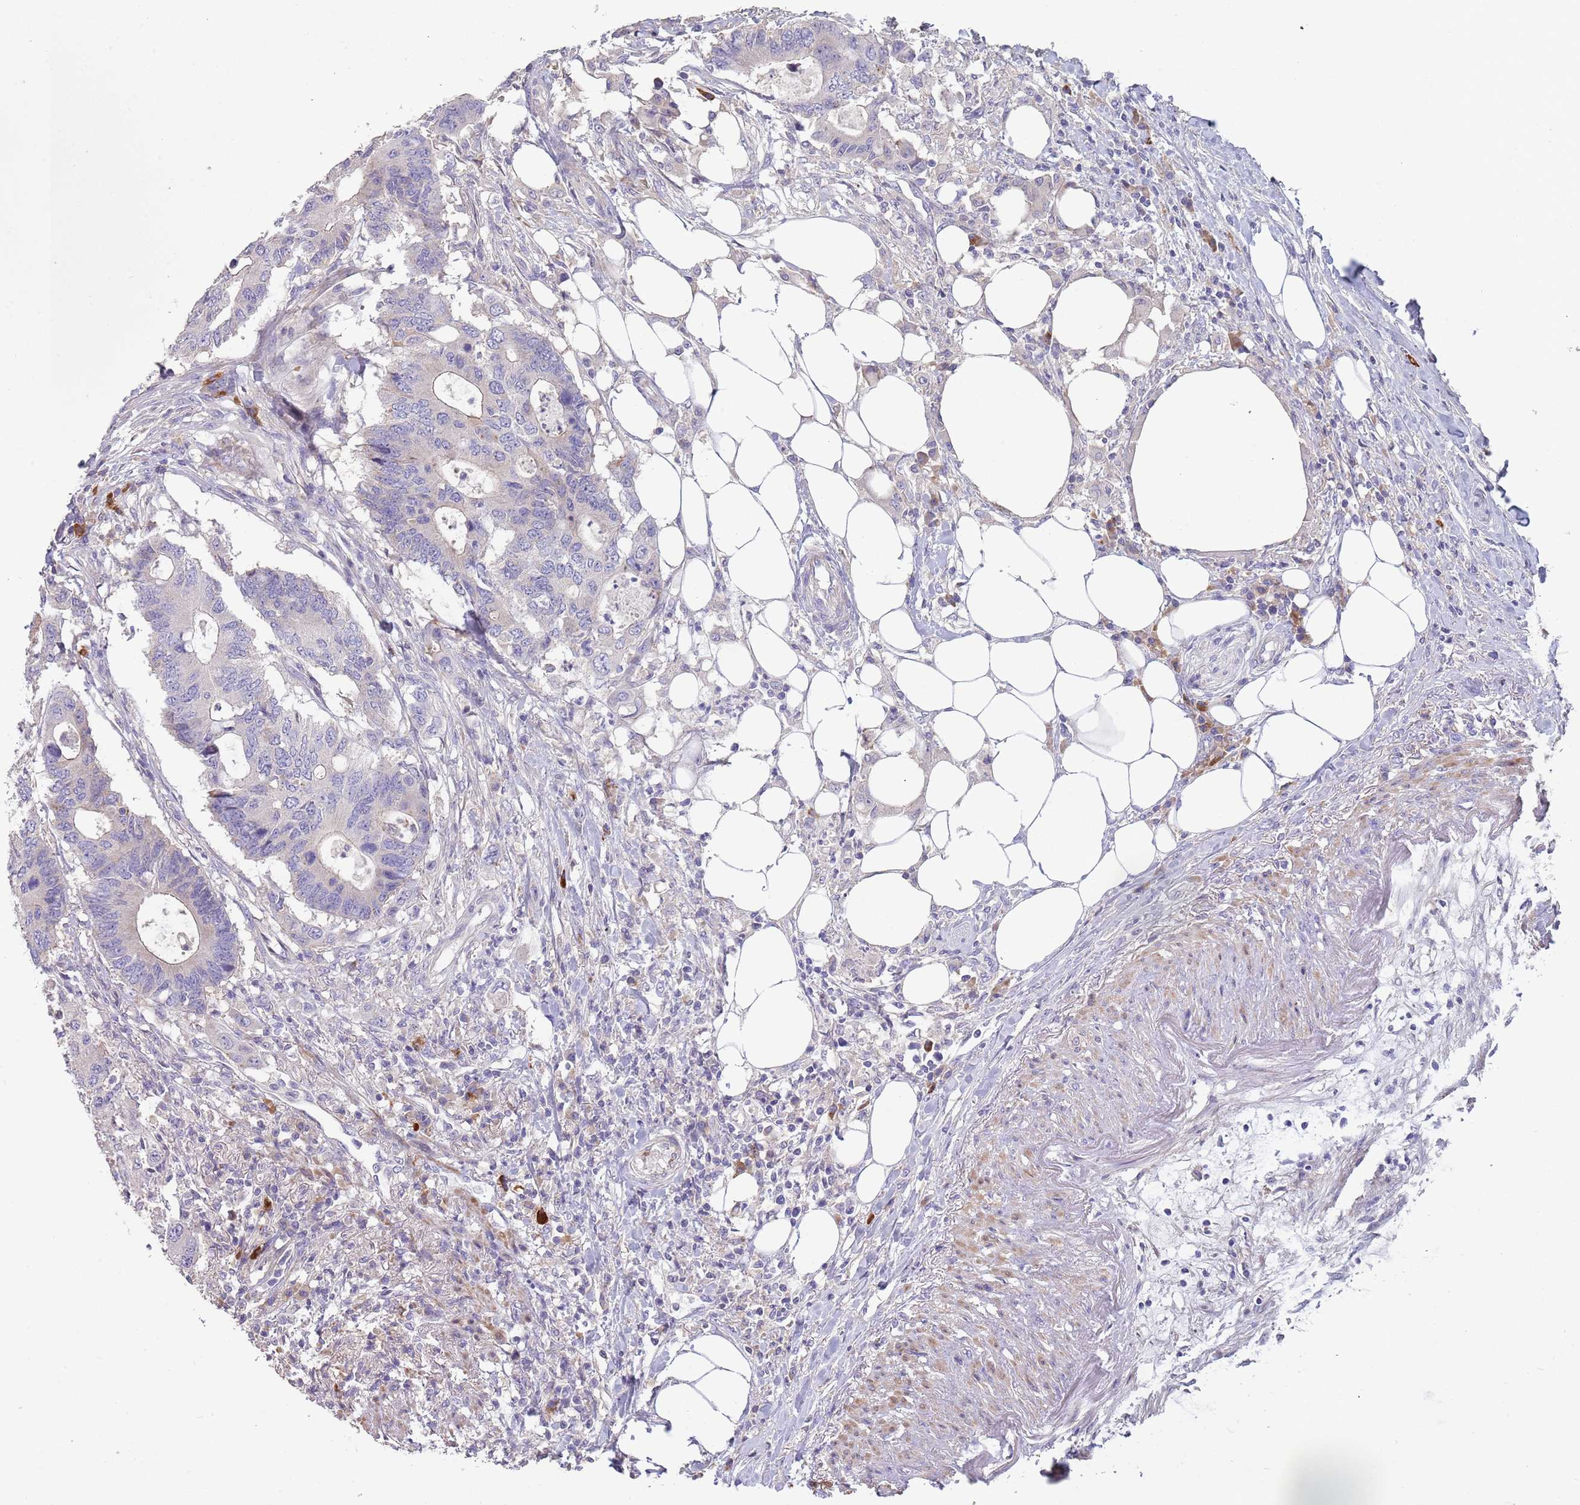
{"staining": {"intensity": "negative", "quantity": "none", "location": "none"}, "tissue": "colorectal cancer", "cell_type": "Tumor cells", "image_type": "cancer", "snomed": [{"axis": "morphology", "description": "Adenocarcinoma, NOS"}, {"axis": "topography", "description": "Colon"}], "caption": "Tumor cells are negative for protein expression in human colorectal adenocarcinoma.", "gene": "SUSD1", "patient": {"sex": "male", "age": 71}}